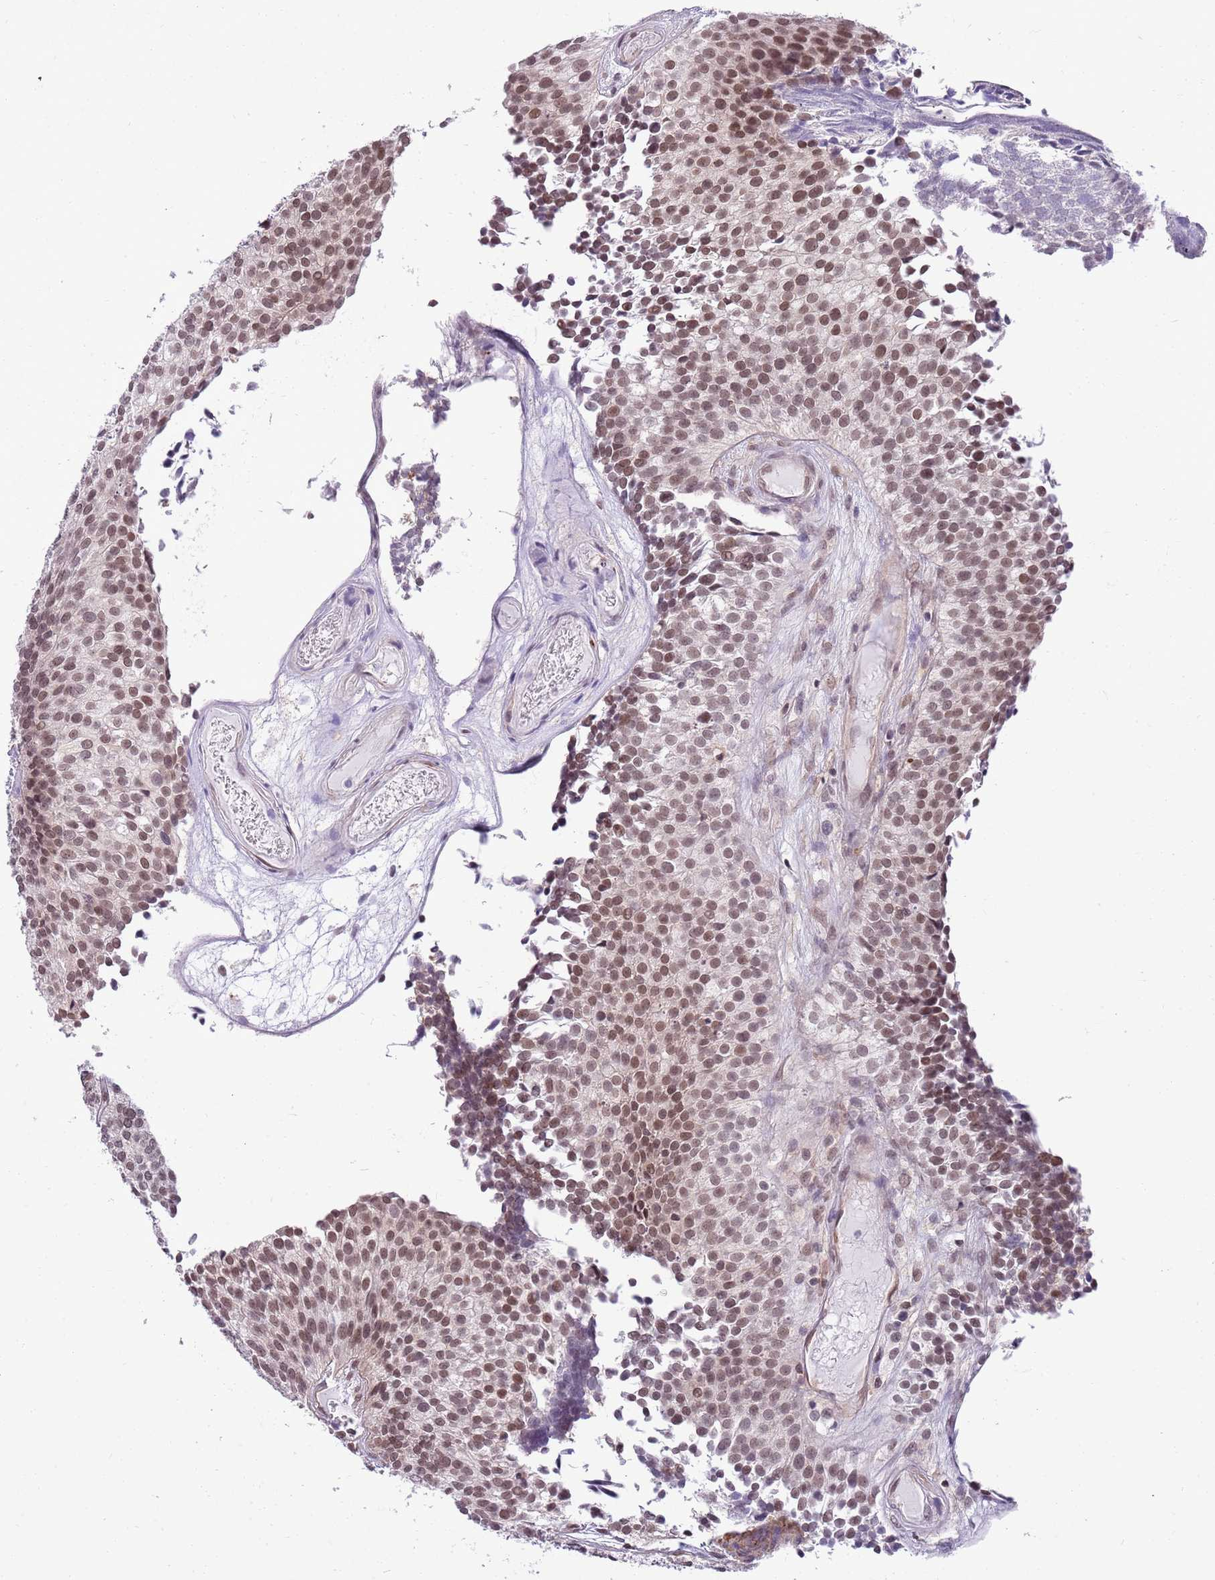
{"staining": {"intensity": "moderate", "quantity": ">75%", "location": "nuclear"}, "tissue": "urothelial cancer", "cell_type": "Tumor cells", "image_type": "cancer", "snomed": [{"axis": "morphology", "description": "Urothelial carcinoma, Low grade"}, {"axis": "topography", "description": "Urinary bladder"}], "caption": "High-magnification brightfield microscopy of urothelial carcinoma (low-grade) stained with DAB (3,3'-diaminobenzidine) (brown) and counterstained with hematoxylin (blue). tumor cells exhibit moderate nuclear staining is identified in about>75% of cells.", "gene": "DHX32", "patient": {"sex": "male", "age": 84}}